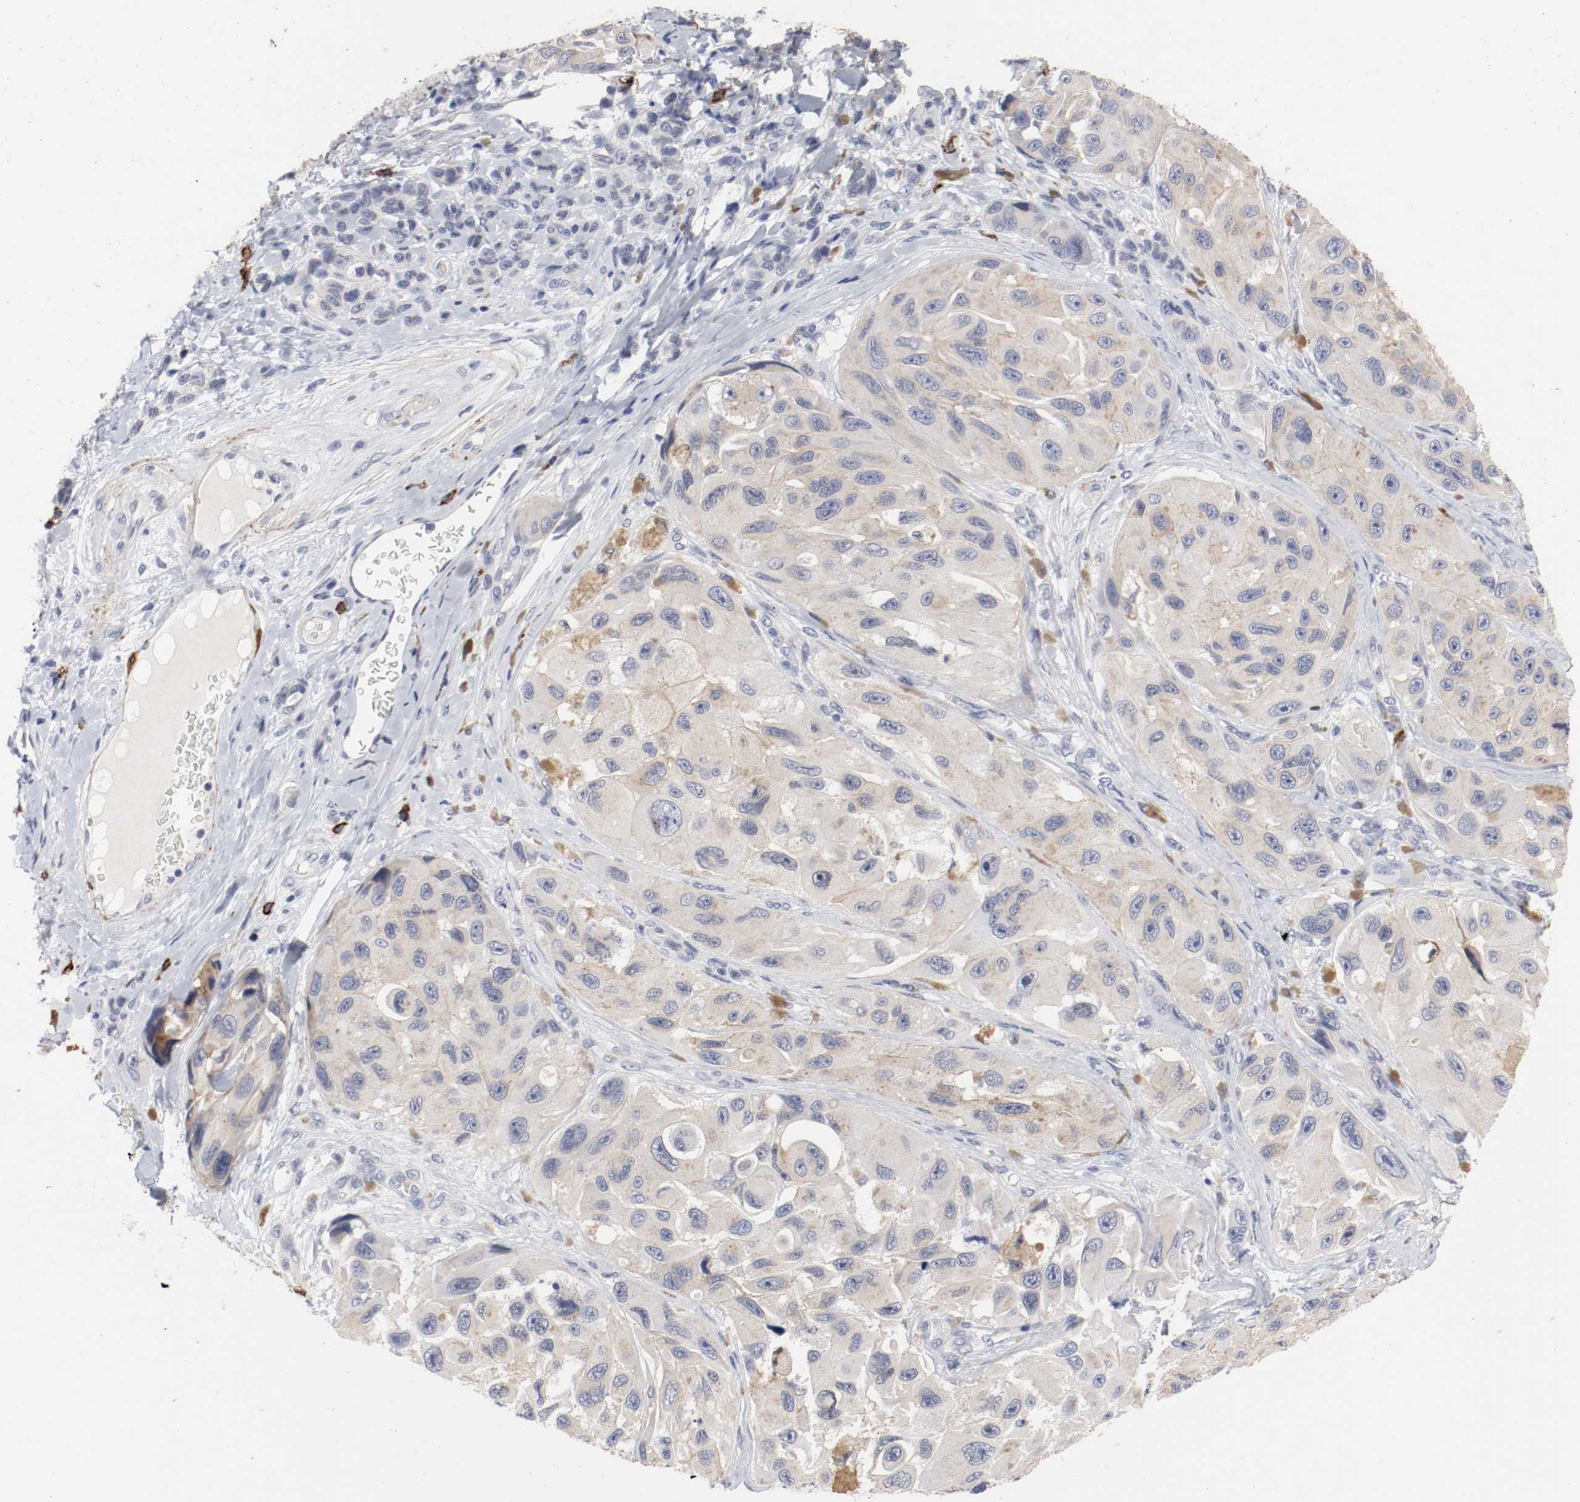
{"staining": {"intensity": "weak", "quantity": "25%-75%", "location": "cytoplasmic/membranous"}, "tissue": "melanoma", "cell_type": "Tumor cells", "image_type": "cancer", "snomed": [{"axis": "morphology", "description": "Malignant melanoma, NOS"}, {"axis": "topography", "description": "Skin"}], "caption": "Protein analysis of malignant melanoma tissue exhibits weak cytoplasmic/membranous positivity in about 25%-75% of tumor cells.", "gene": "KIT", "patient": {"sex": "female", "age": 73}}